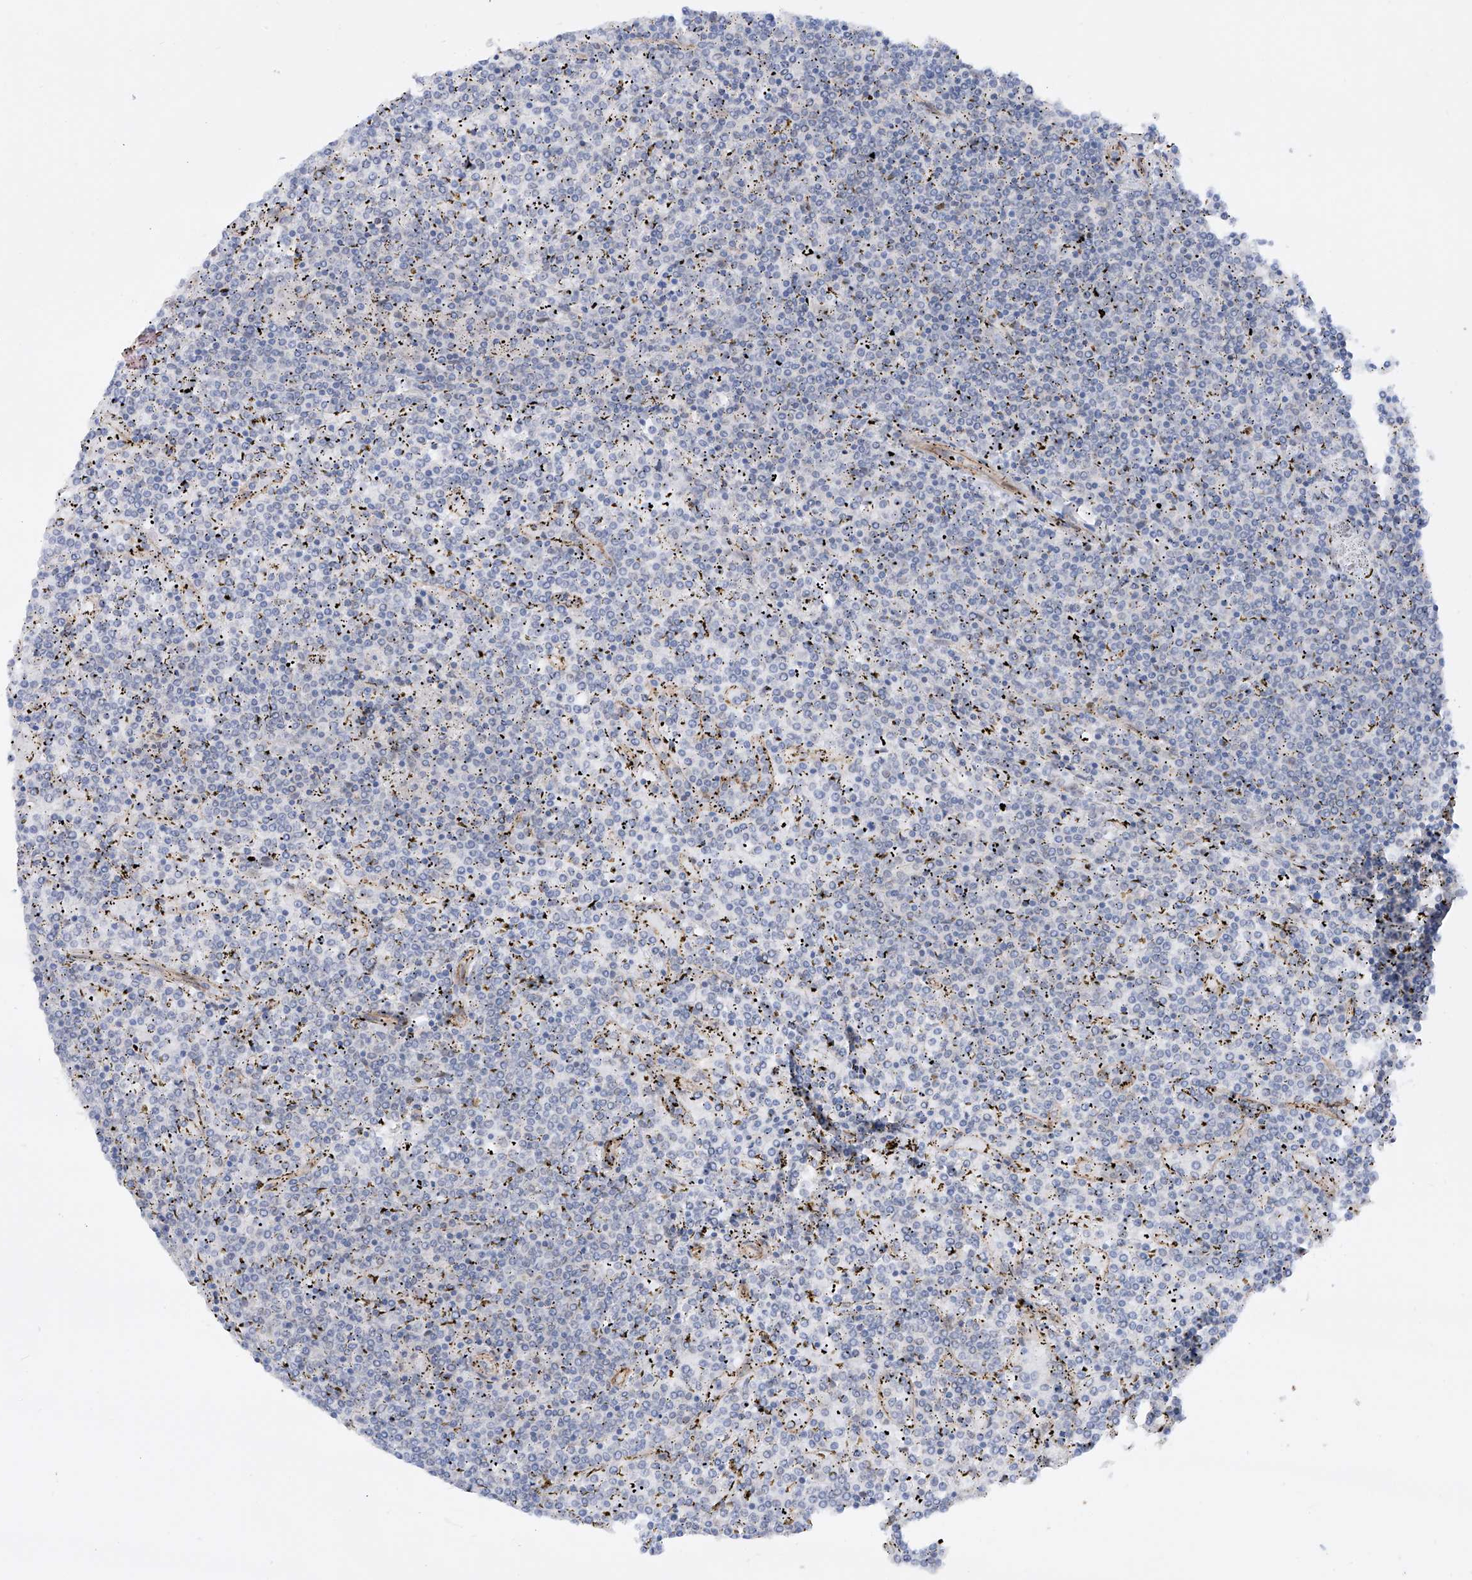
{"staining": {"intensity": "negative", "quantity": "none", "location": "none"}, "tissue": "lymphoma", "cell_type": "Tumor cells", "image_type": "cancer", "snomed": [{"axis": "morphology", "description": "Malignant lymphoma, non-Hodgkin's type, Low grade"}, {"axis": "topography", "description": "Spleen"}], "caption": "Protein analysis of malignant lymphoma, non-Hodgkin's type (low-grade) displays no significant expression in tumor cells.", "gene": "ZNF490", "patient": {"sex": "female", "age": 19}}